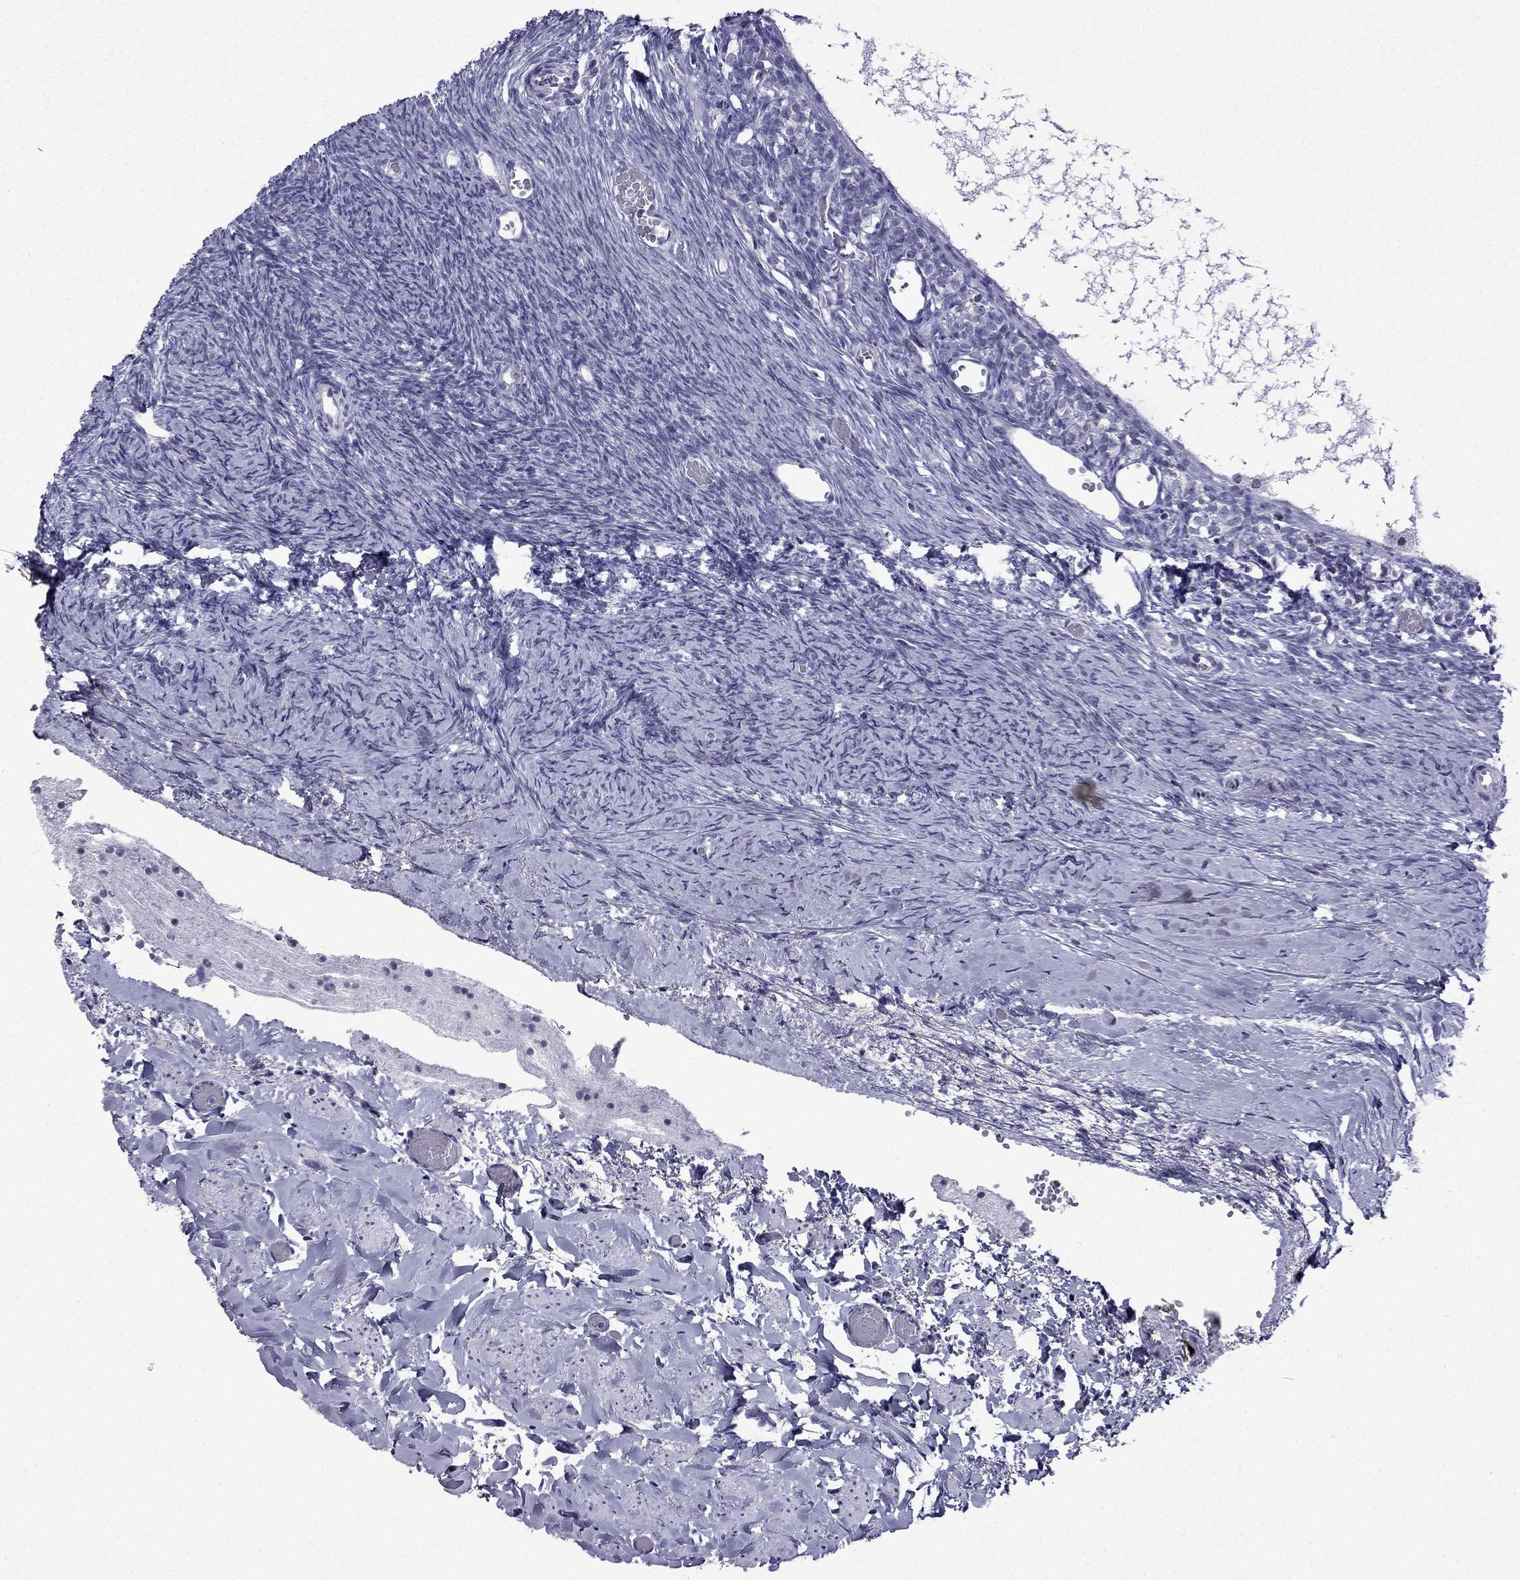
{"staining": {"intensity": "negative", "quantity": "none", "location": "none"}, "tissue": "ovary", "cell_type": "Follicle cells", "image_type": "normal", "snomed": [{"axis": "morphology", "description": "Normal tissue, NOS"}, {"axis": "topography", "description": "Ovary"}], "caption": "This is an immunohistochemistry photomicrograph of unremarkable ovary. There is no staining in follicle cells.", "gene": "POM121L12", "patient": {"sex": "female", "age": 39}}